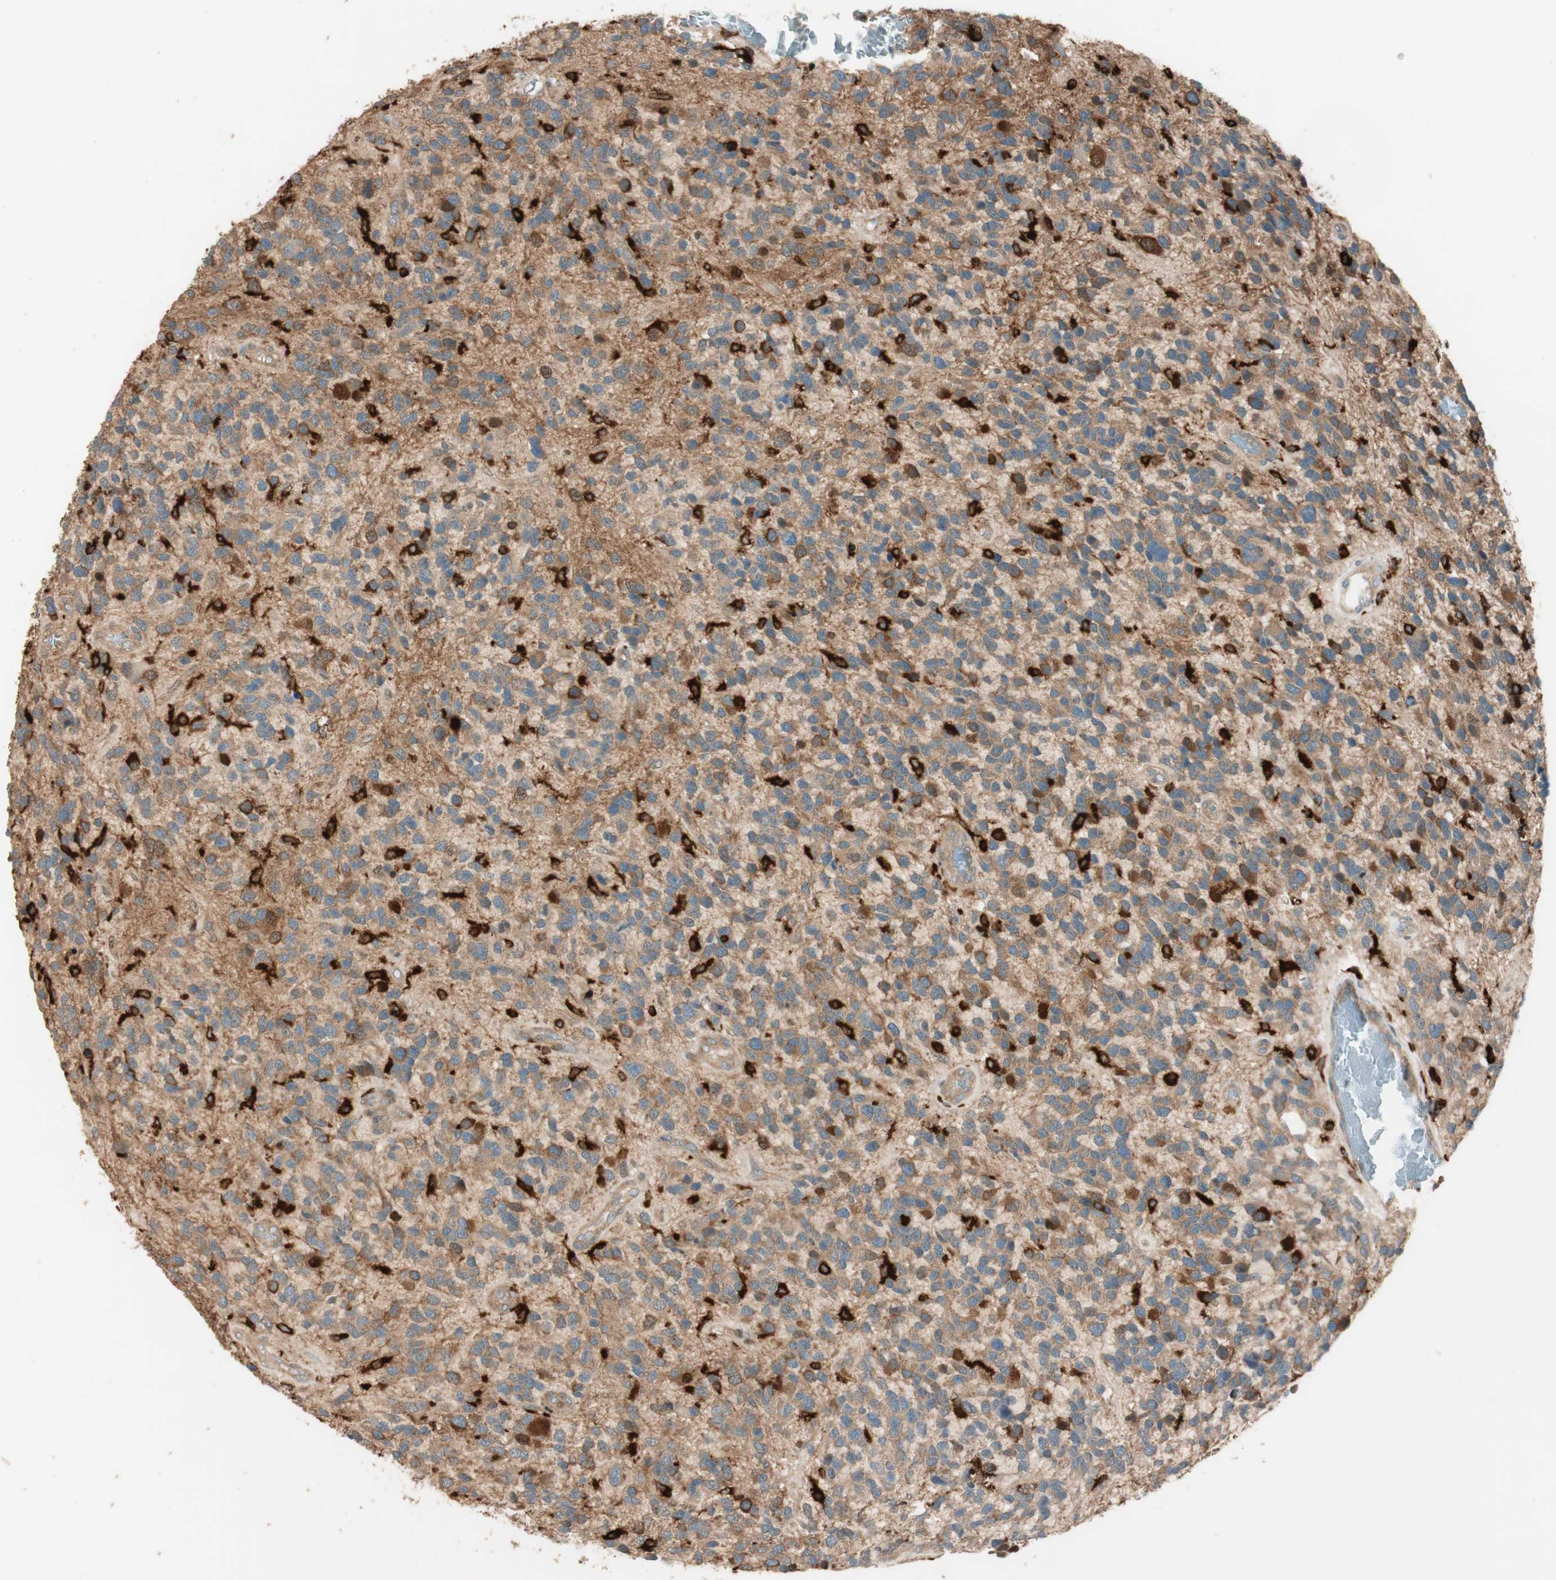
{"staining": {"intensity": "moderate", "quantity": ">75%", "location": "cytoplasmic/membranous"}, "tissue": "glioma", "cell_type": "Tumor cells", "image_type": "cancer", "snomed": [{"axis": "morphology", "description": "Glioma, malignant, High grade"}, {"axis": "topography", "description": "Brain"}], "caption": "A medium amount of moderate cytoplasmic/membranous positivity is appreciated in approximately >75% of tumor cells in glioma tissue.", "gene": "BIN1", "patient": {"sex": "female", "age": 58}}